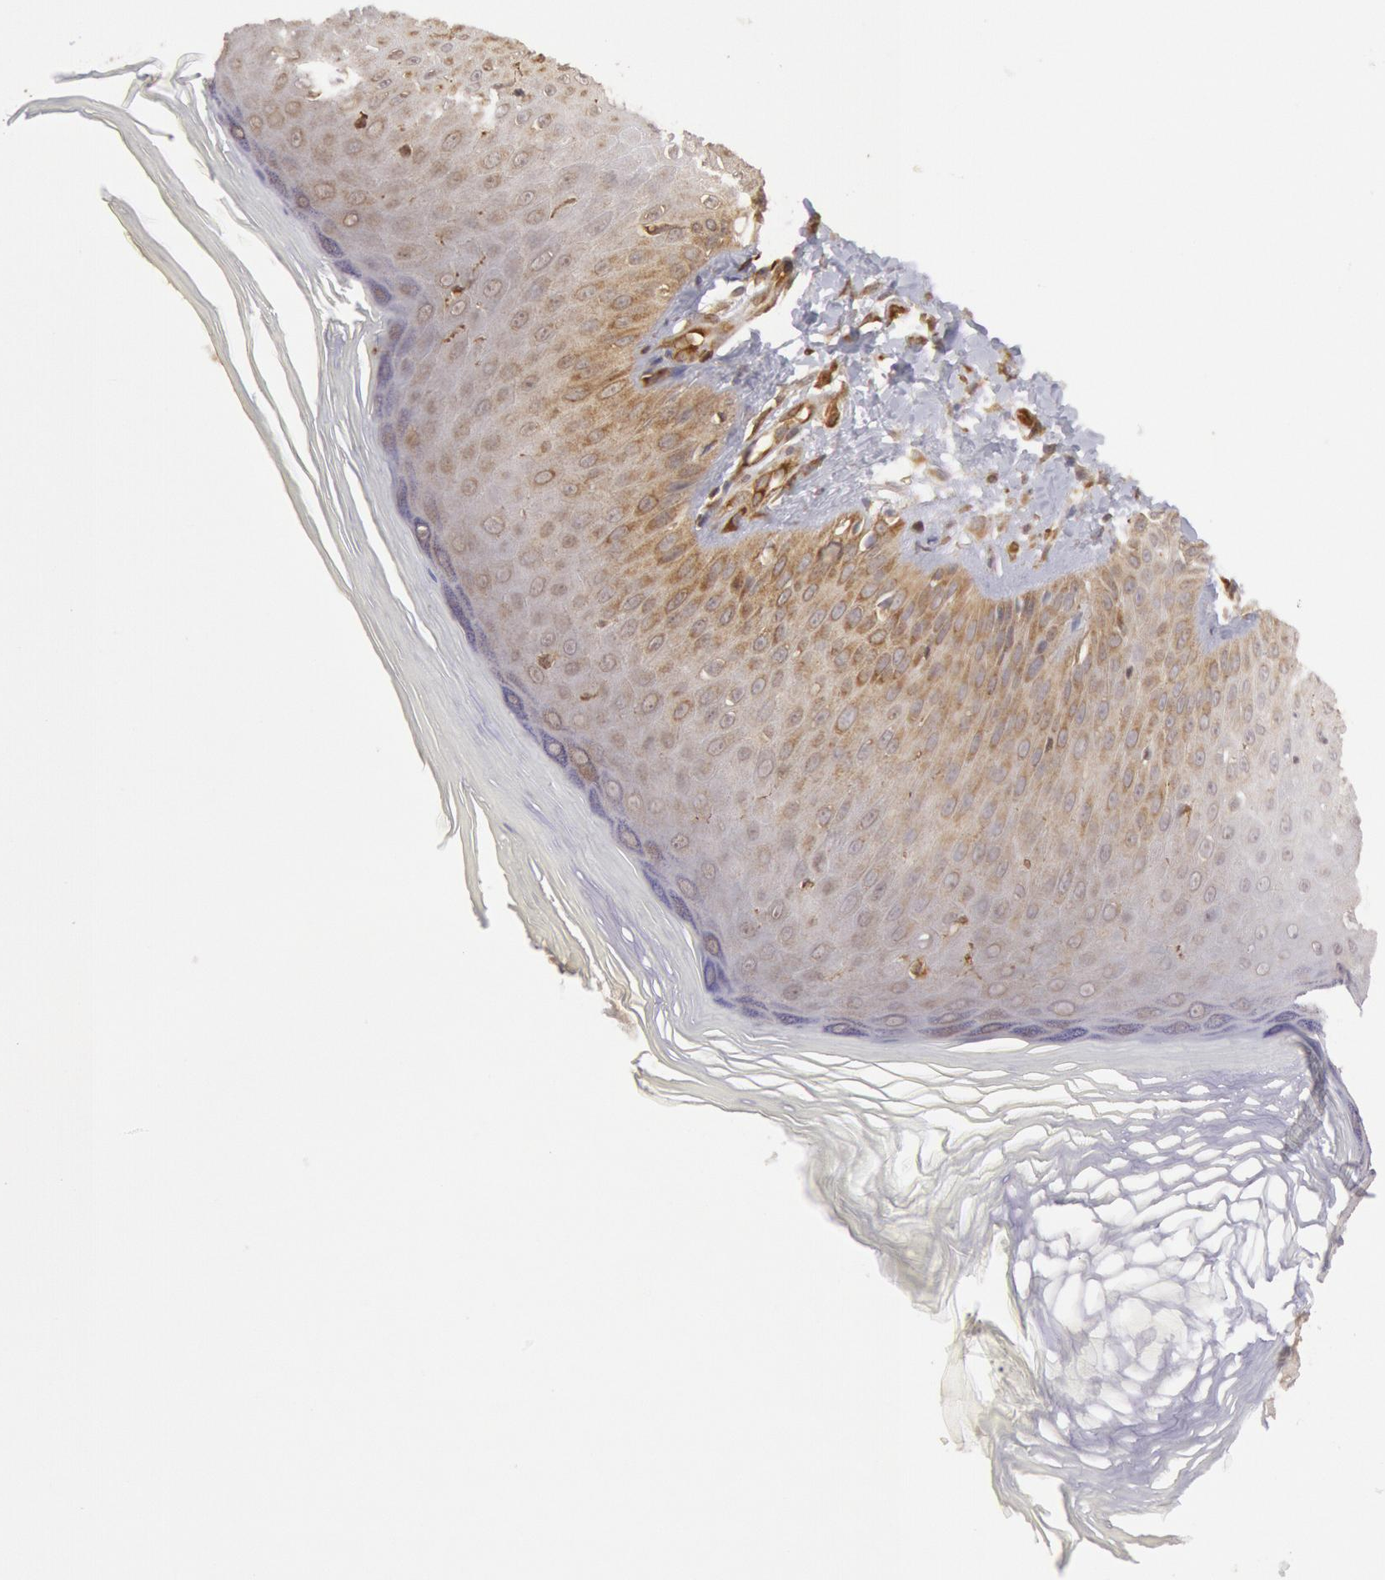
{"staining": {"intensity": "moderate", "quantity": "25%-75%", "location": "cytoplasmic/membranous"}, "tissue": "skin", "cell_type": "Epidermal cells", "image_type": "normal", "snomed": [{"axis": "morphology", "description": "Normal tissue, NOS"}, {"axis": "morphology", "description": "Inflammation, NOS"}, {"axis": "topography", "description": "Soft tissue"}, {"axis": "topography", "description": "Anal"}], "caption": "A high-resolution micrograph shows immunohistochemistry (IHC) staining of normal skin, which shows moderate cytoplasmic/membranous expression in approximately 25%-75% of epidermal cells.", "gene": "ENSG00000250264", "patient": {"sex": "female", "age": 15}}